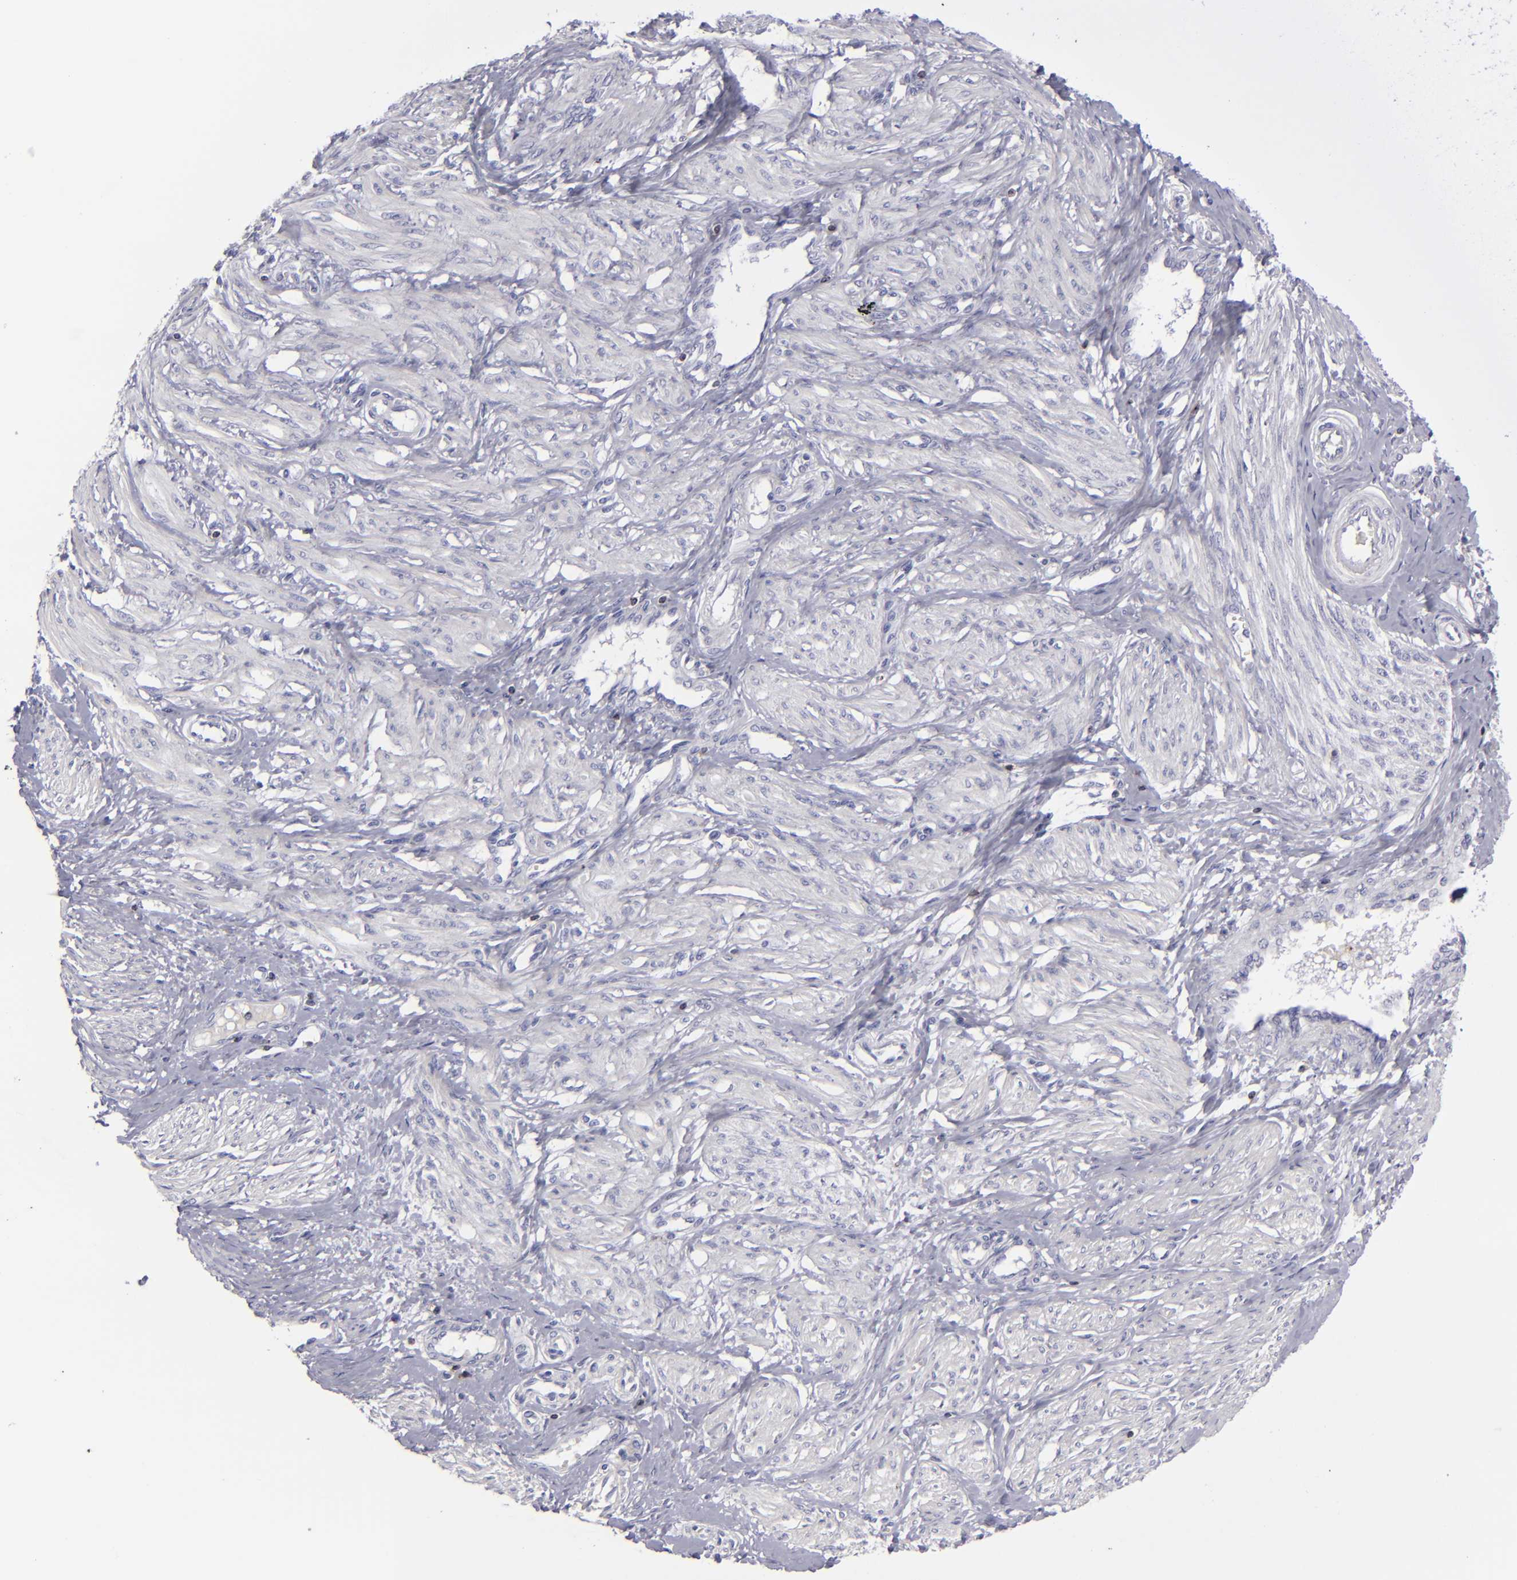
{"staining": {"intensity": "negative", "quantity": "none", "location": "none"}, "tissue": "smooth muscle", "cell_type": "Smooth muscle cells", "image_type": "normal", "snomed": [{"axis": "morphology", "description": "Normal tissue, NOS"}, {"axis": "topography", "description": "Smooth muscle"}, {"axis": "topography", "description": "Uterus"}], "caption": "The IHC micrograph has no significant staining in smooth muscle cells of smooth muscle.", "gene": "CD2", "patient": {"sex": "female", "age": 39}}